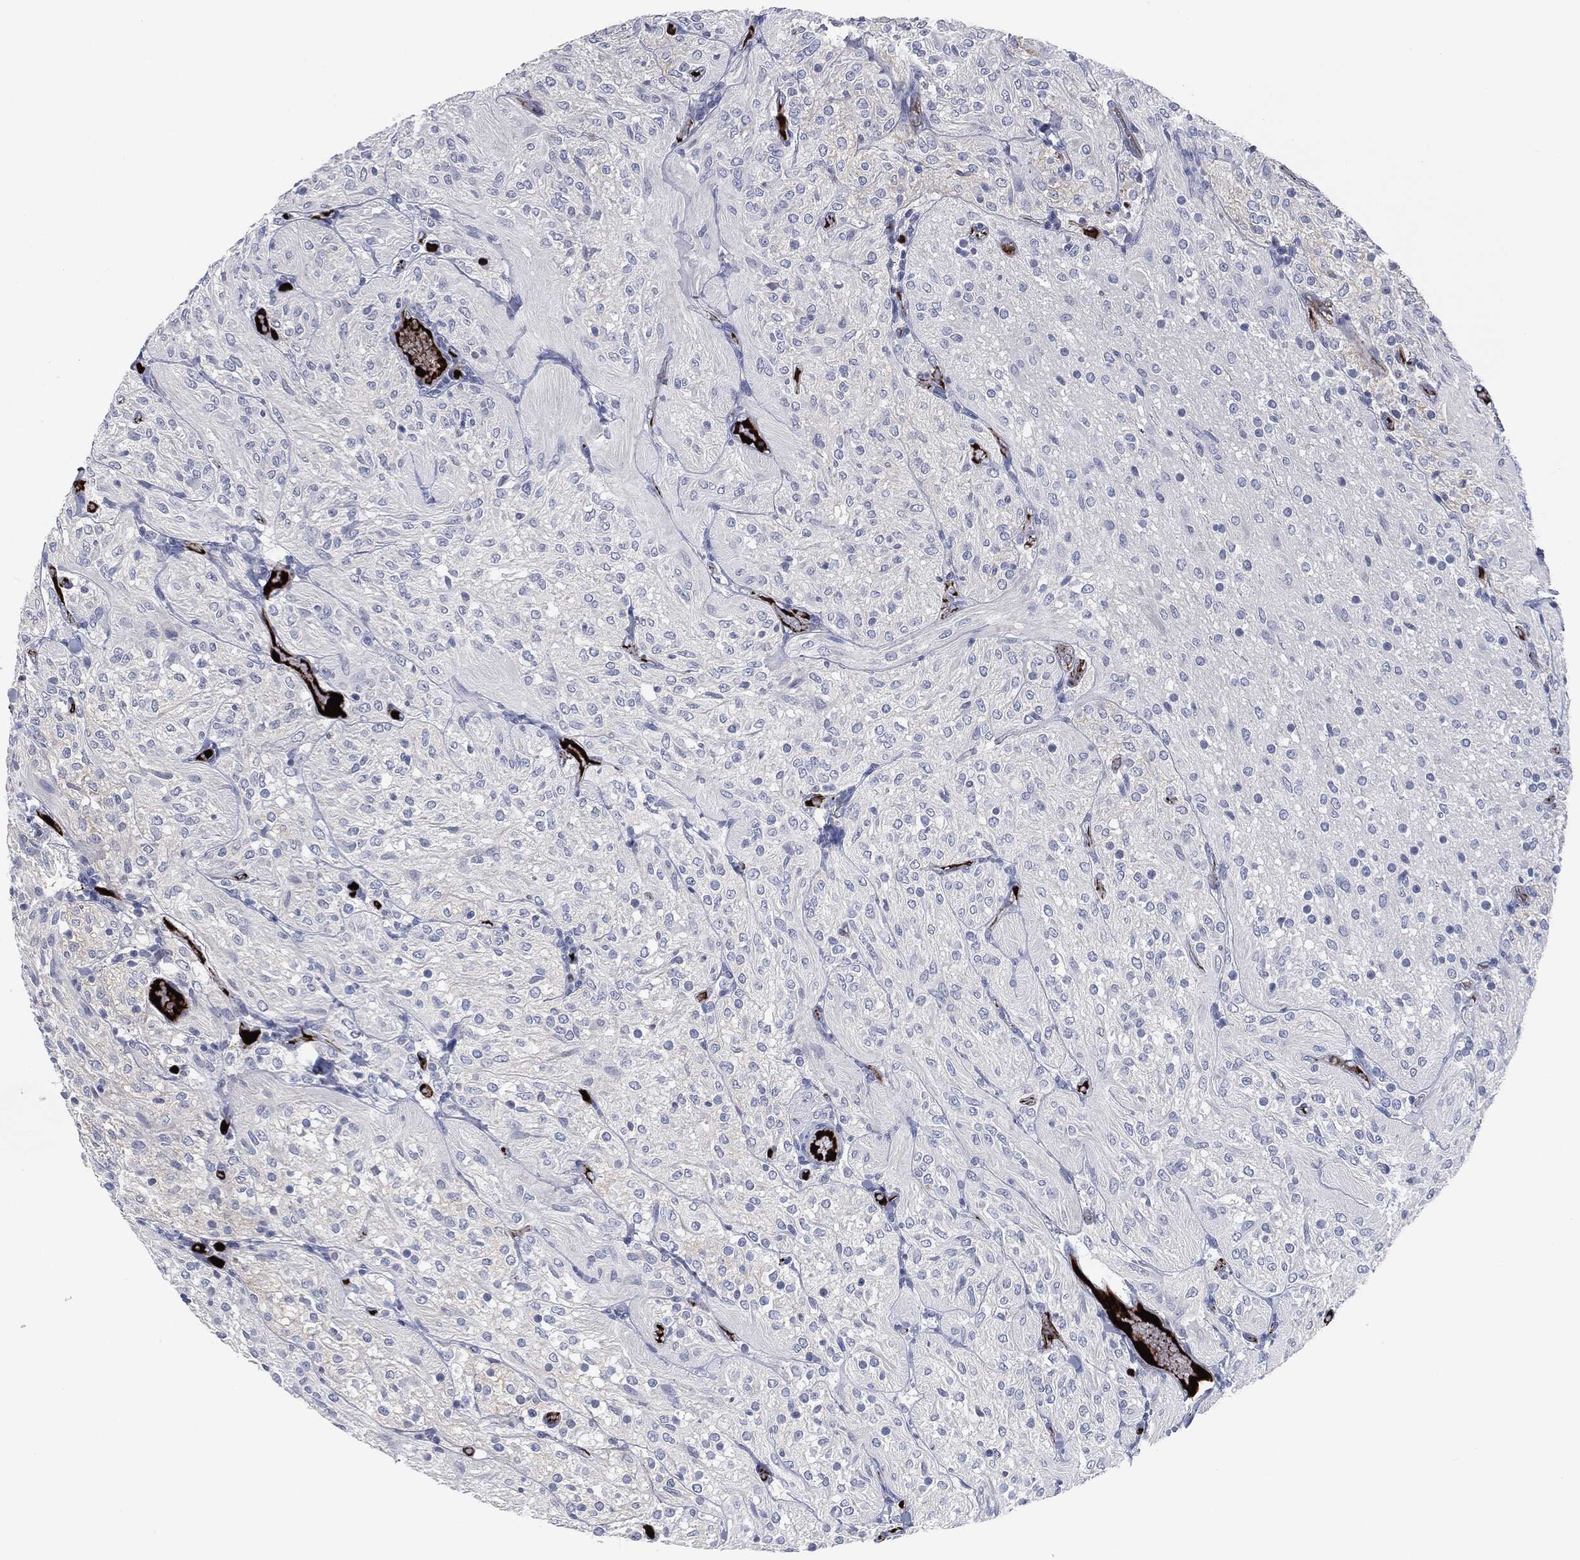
{"staining": {"intensity": "negative", "quantity": "none", "location": "none"}, "tissue": "glioma", "cell_type": "Tumor cells", "image_type": "cancer", "snomed": [{"axis": "morphology", "description": "Glioma, malignant, Low grade"}, {"axis": "topography", "description": "Brain"}], "caption": "Tumor cells are negative for protein expression in human glioma.", "gene": "APOB", "patient": {"sex": "male", "age": 3}}